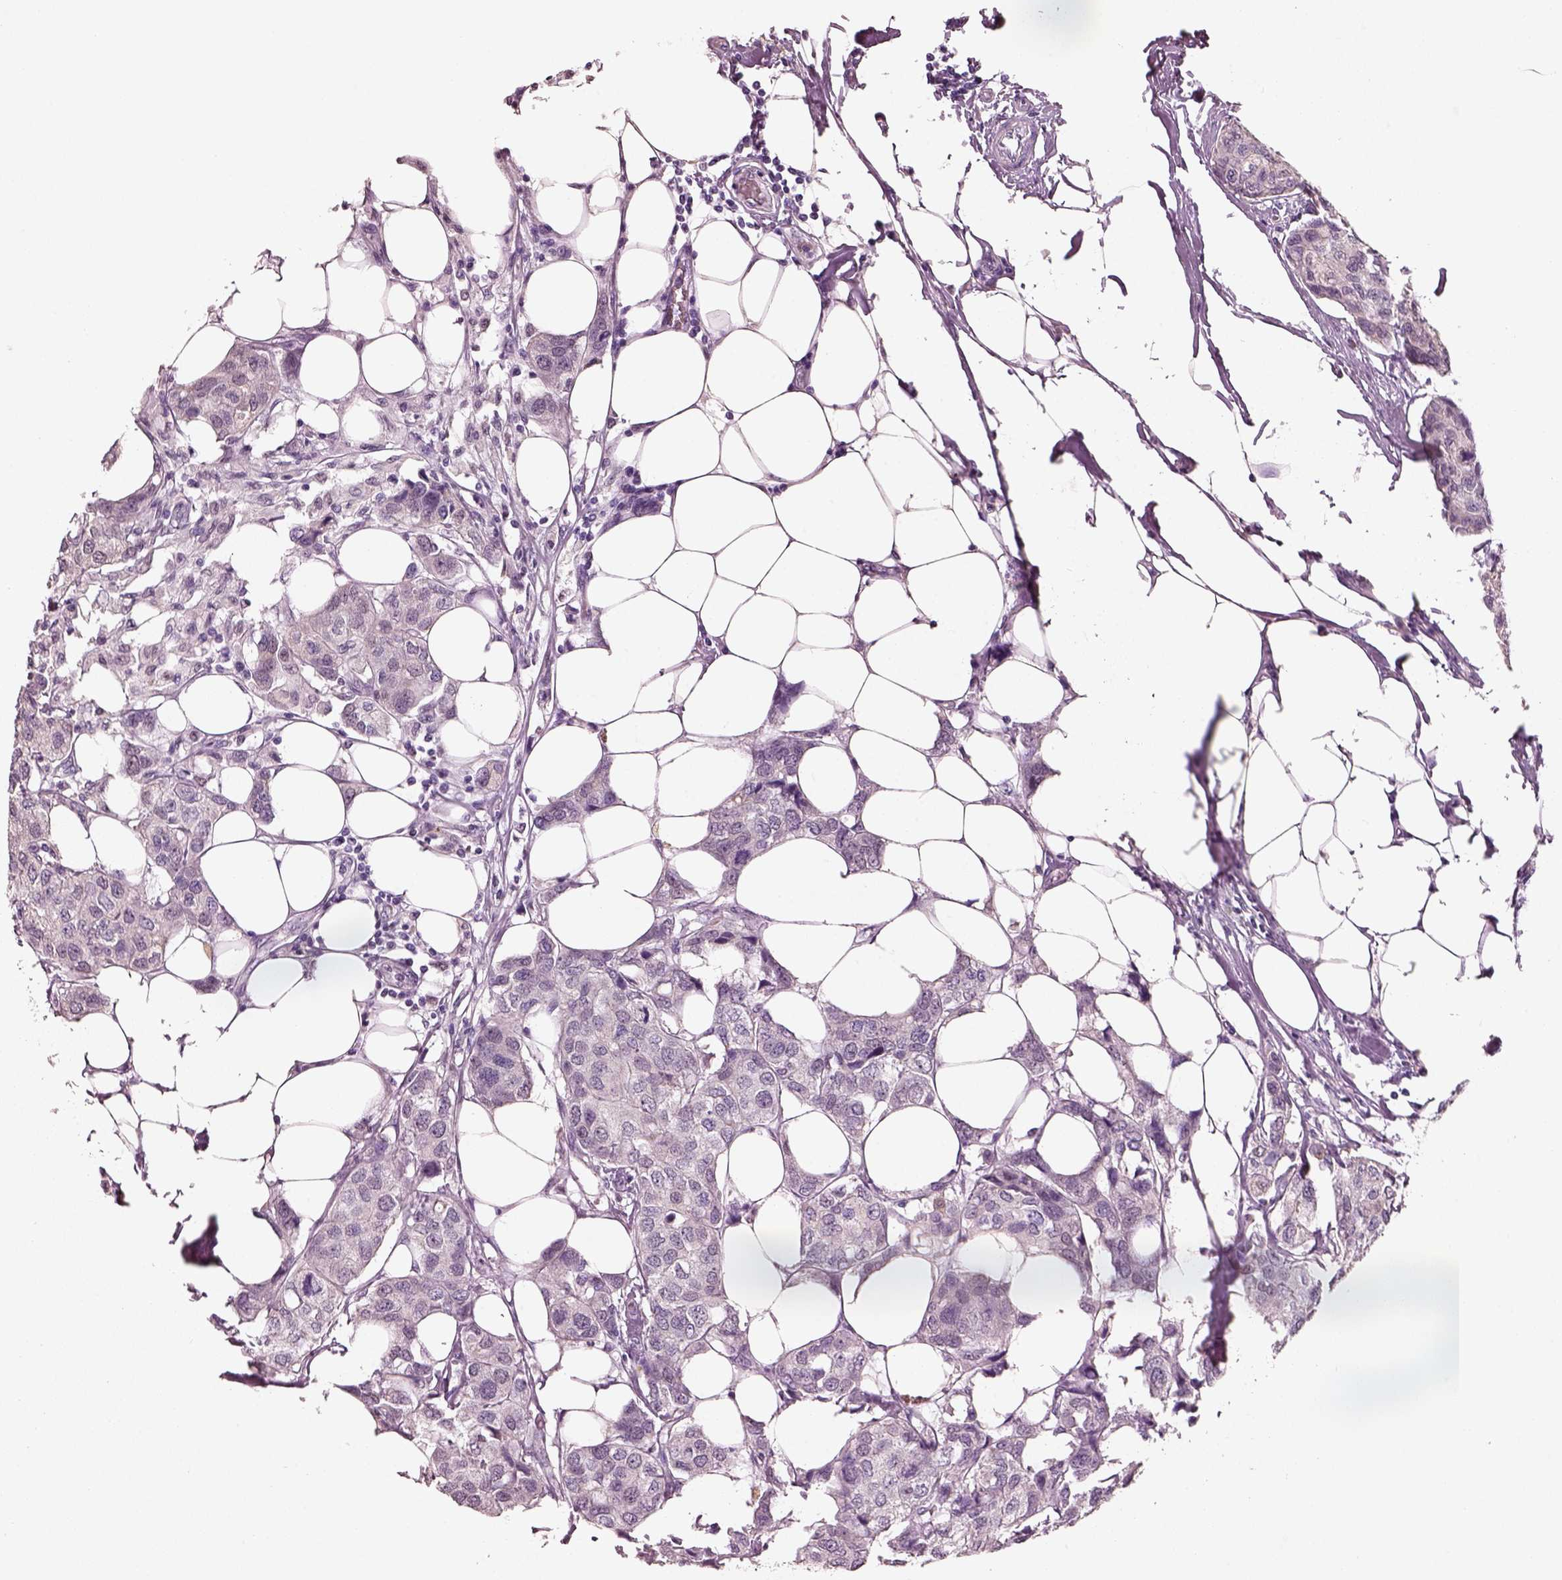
{"staining": {"intensity": "negative", "quantity": "none", "location": "none"}, "tissue": "breast cancer", "cell_type": "Tumor cells", "image_type": "cancer", "snomed": [{"axis": "morphology", "description": "Duct carcinoma"}, {"axis": "topography", "description": "Breast"}], "caption": "A high-resolution photomicrograph shows IHC staining of breast cancer, which shows no significant staining in tumor cells. (DAB (3,3'-diaminobenzidine) IHC, high magnification).", "gene": "ELSPBP1", "patient": {"sex": "female", "age": 80}}